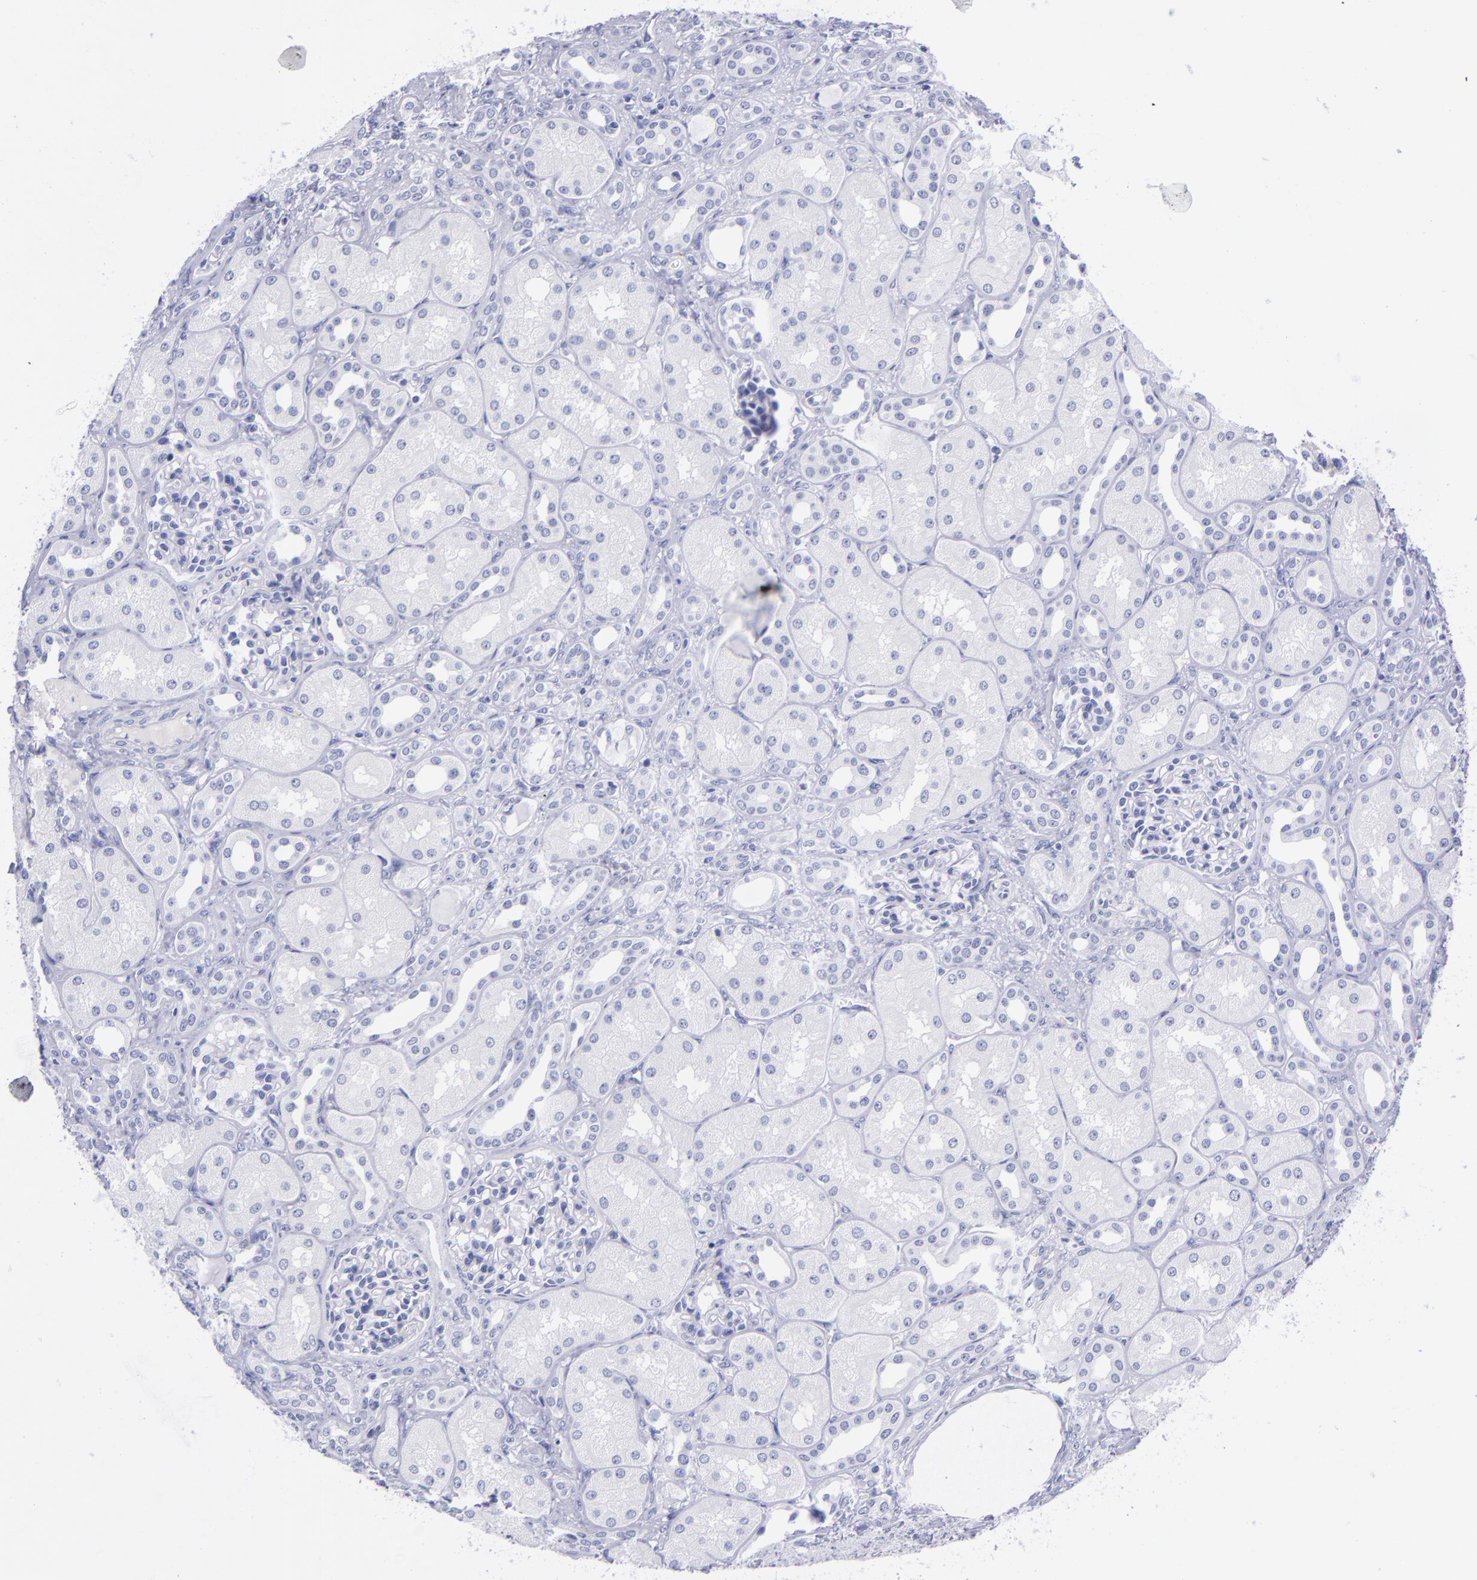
{"staining": {"intensity": "negative", "quantity": "none", "location": "none"}, "tissue": "kidney", "cell_type": "Cells in glomeruli", "image_type": "normal", "snomed": [{"axis": "morphology", "description": "Normal tissue, NOS"}, {"axis": "topography", "description": "Kidney"}], "caption": "The histopathology image shows no staining of cells in glomeruli in normal kidney. (Brightfield microscopy of DAB IHC at high magnification).", "gene": "SV2A", "patient": {"sex": "male", "age": 7}}